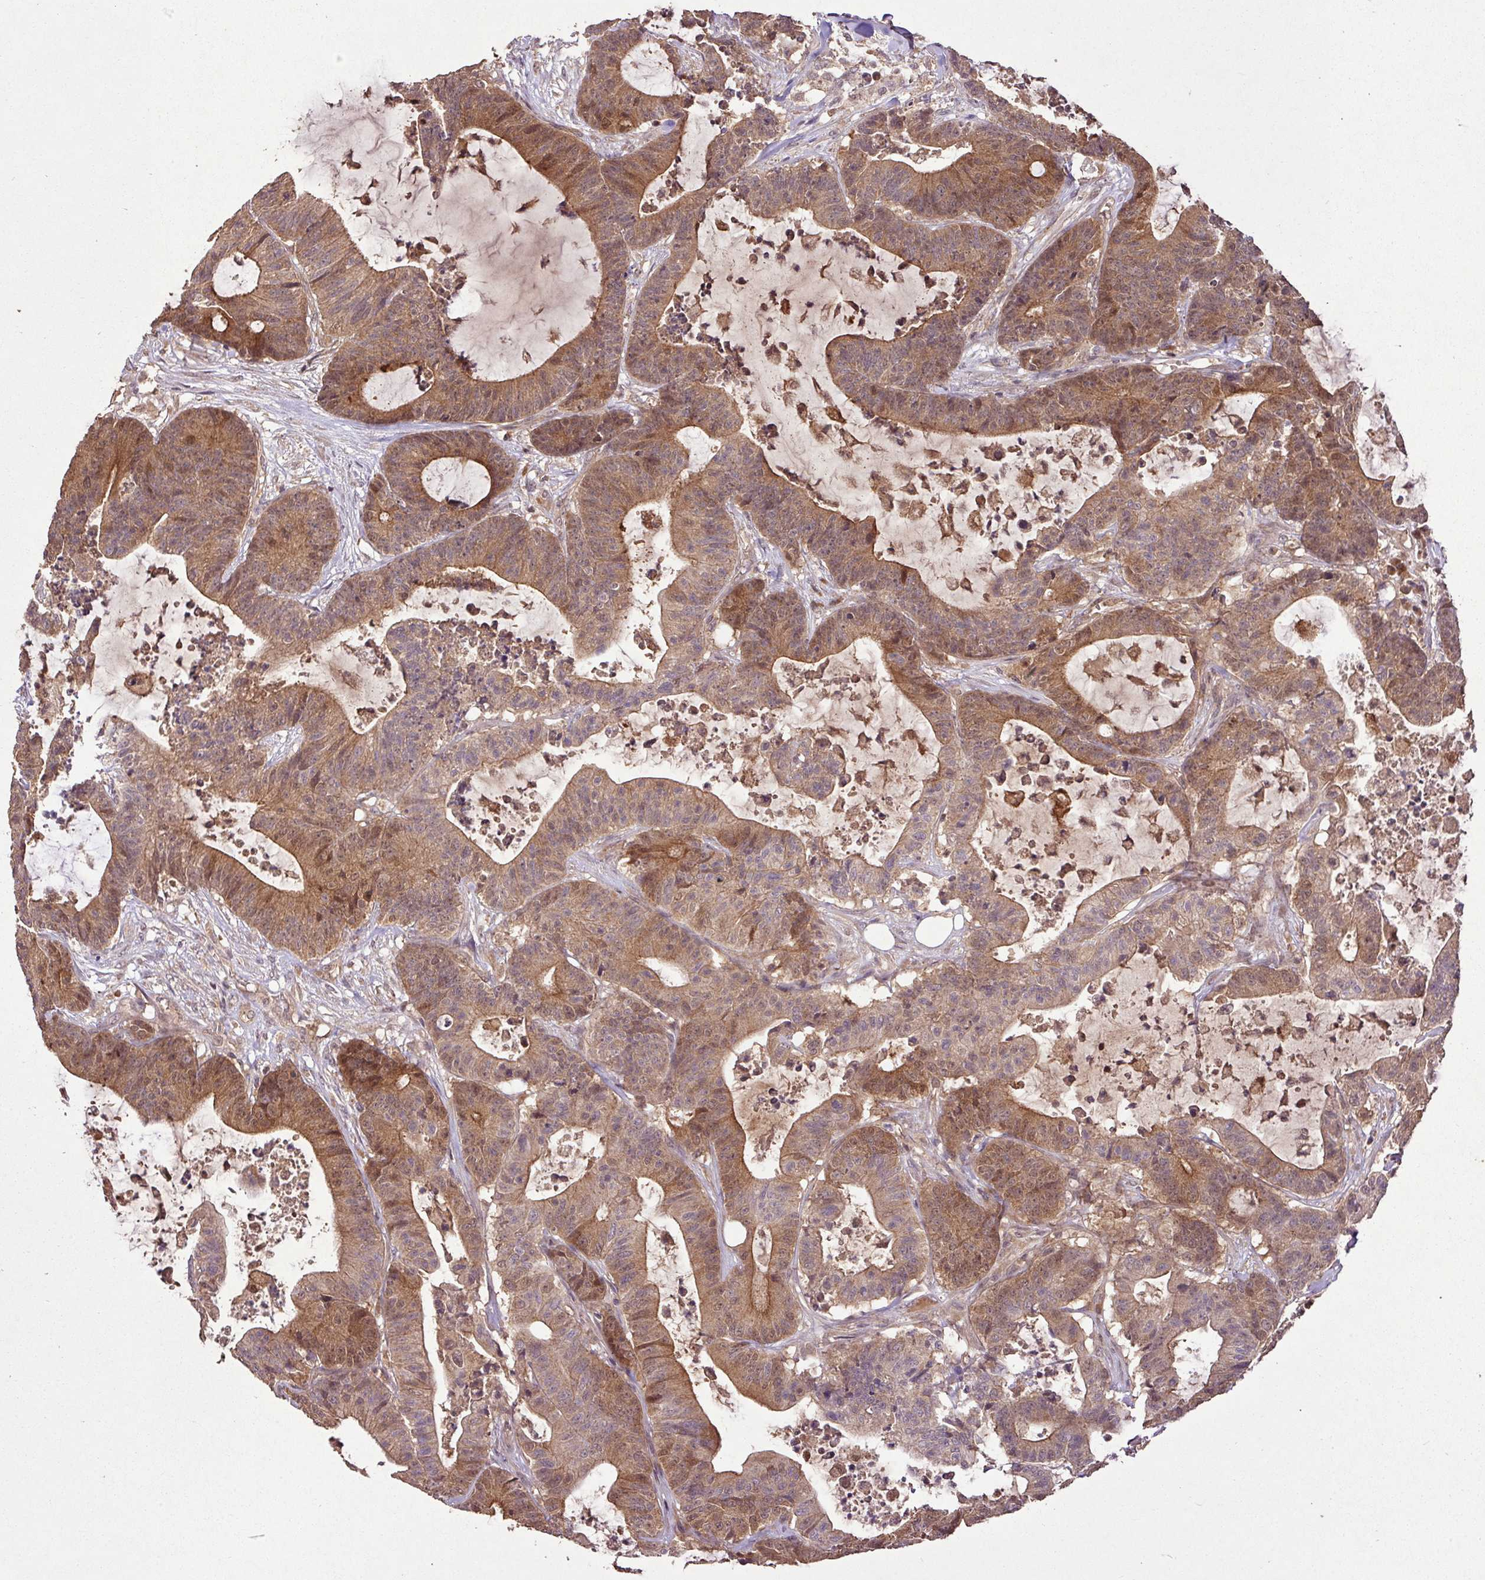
{"staining": {"intensity": "moderate", "quantity": ">75%", "location": "cytoplasmic/membranous,nuclear"}, "tissue": "colorectal cancer", "cell_type": "Tumor cells", "image_type": "cancer", "snomed": [{"axis": "morphology", "description": "Adenocarcinoma, NOS"}, {"axis": "topography", "description": "Colon"}], "caption": "Protein expression analysis of colorectal adenocarcinoma displays moderate cytoplasmic/membranous and nuclear staining in approximately >75% of tumor cells. (Brightfield microscopy of DAB IHC at high magnification).", "gene": "FAIM", "patient": {"sex": "female", "age": 84}}